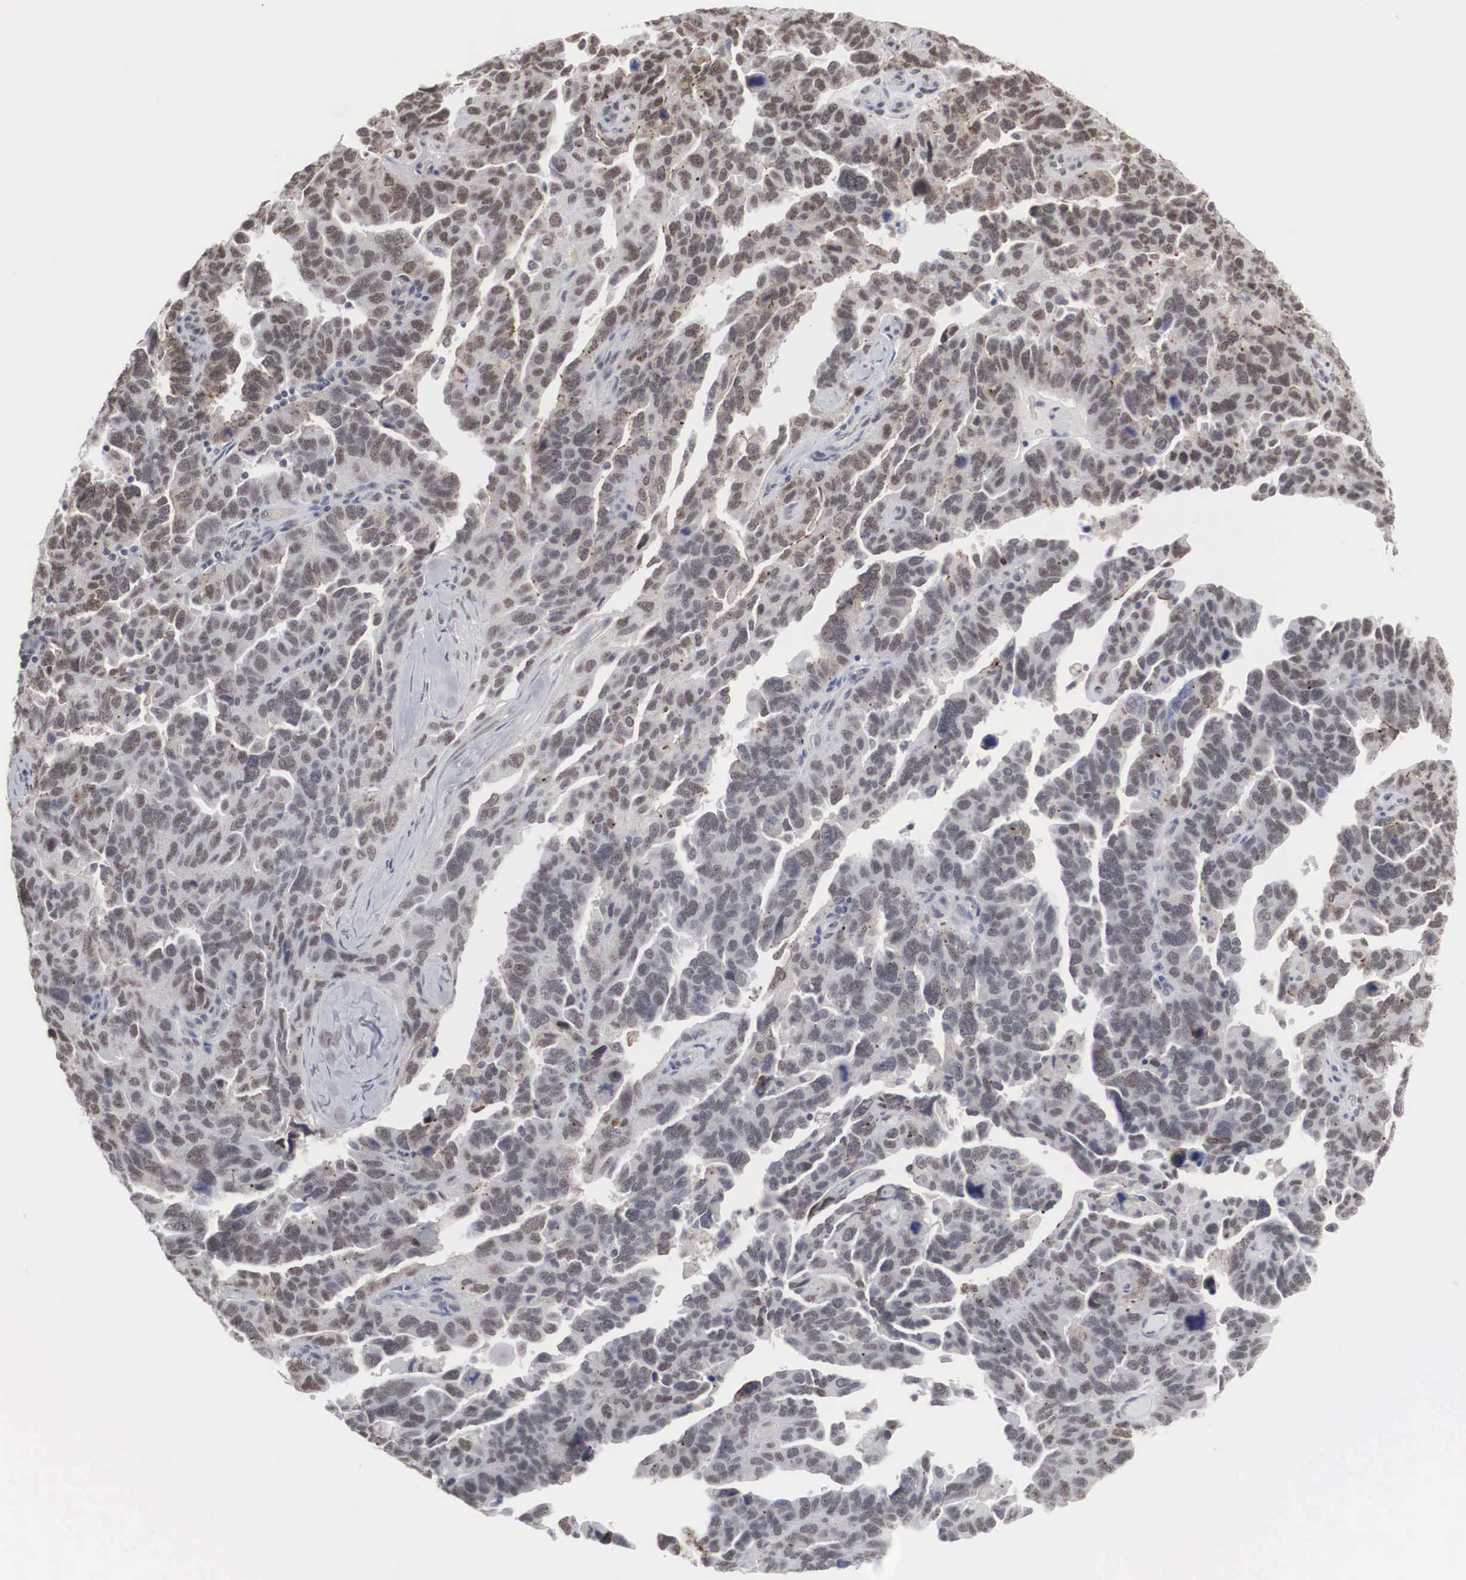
{"staining": {"intensity": "moderate", "quantity": "<25%", "location": "nuclear"}, "tissue": "ovarian cancer", "cell_type": "Tumor cells", "image_type": "cancer", "snomed": [{"axis": "morphology", "description": "Cystadenocarcinoma, serous, NOS"}, {"axis": "topography", "description": "Ovary"}], "caption": "The immunohistochemical stain highlights moderate nuclear positivity in tumor cells of ovarian cancer tissue.", "gene": "AUTS2", "patient": {"sex": "female", "age": 64}}